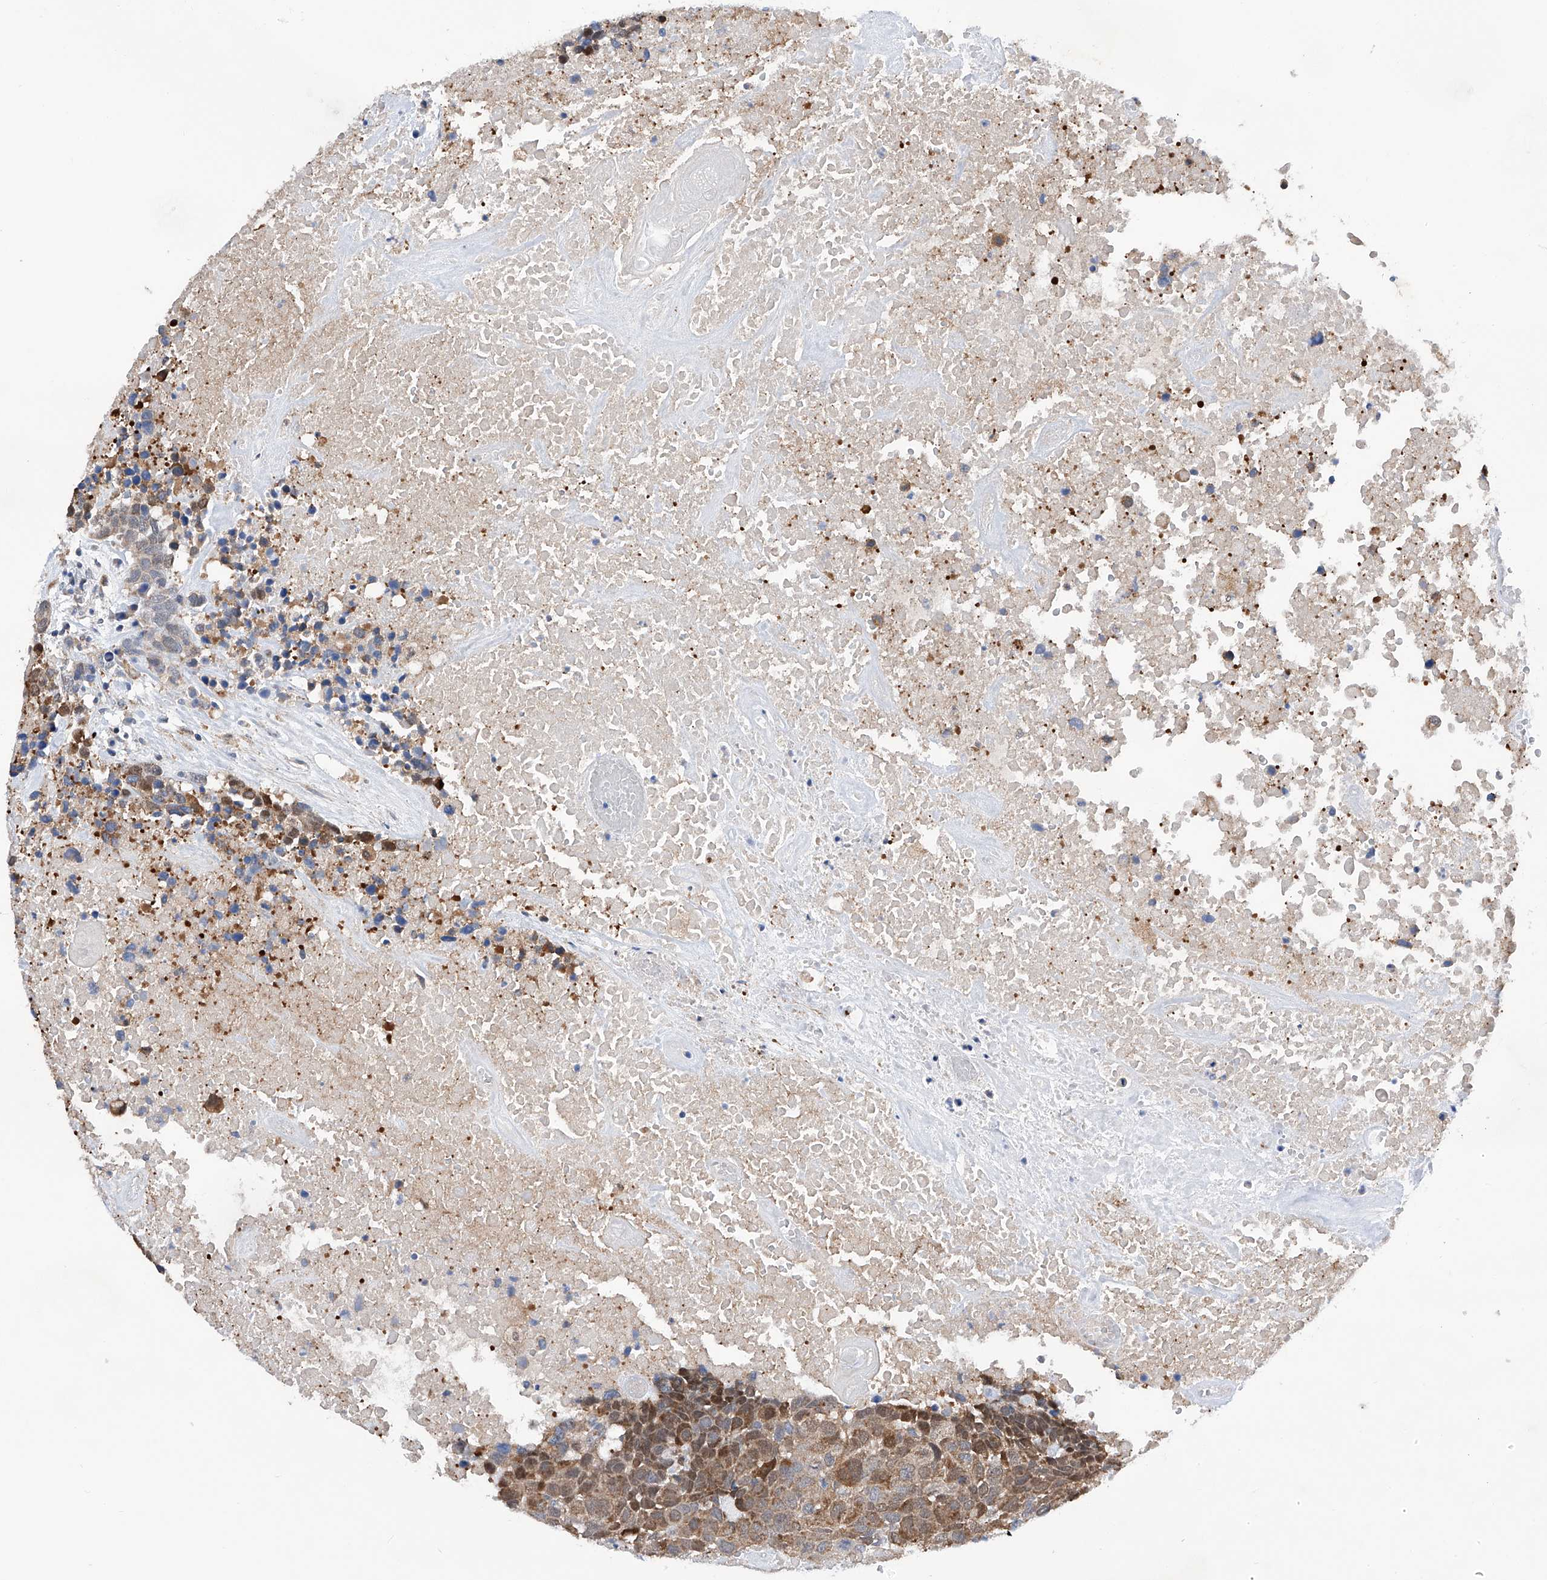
{"staining": {"intensity": "moderate", "quantity": "25%-75%", "location": "cytoplasmic/membranous,nuclear"}, "tissue": "head and neck cancer", "cell_type": "Tumor cells", "image_type": "cancer", "snomed": [{"axis": "morphology", "description": "Squamous cell carcinoma, NOS"}, {"axis": "topography", "description": "Head-Neck"}], "caption": "Immunohistochemistry (IHC) photomicrograph of human head and neck cancer (squamous cell carcinoma) stained for a protein (brown), which exhibits medium levels of moderate cytoplasmic/membranous and nuclear expression in about 25%-75% of tumor cells.", "gene": "SPATA20", "patient": {"sex": "male", "age": 66}}